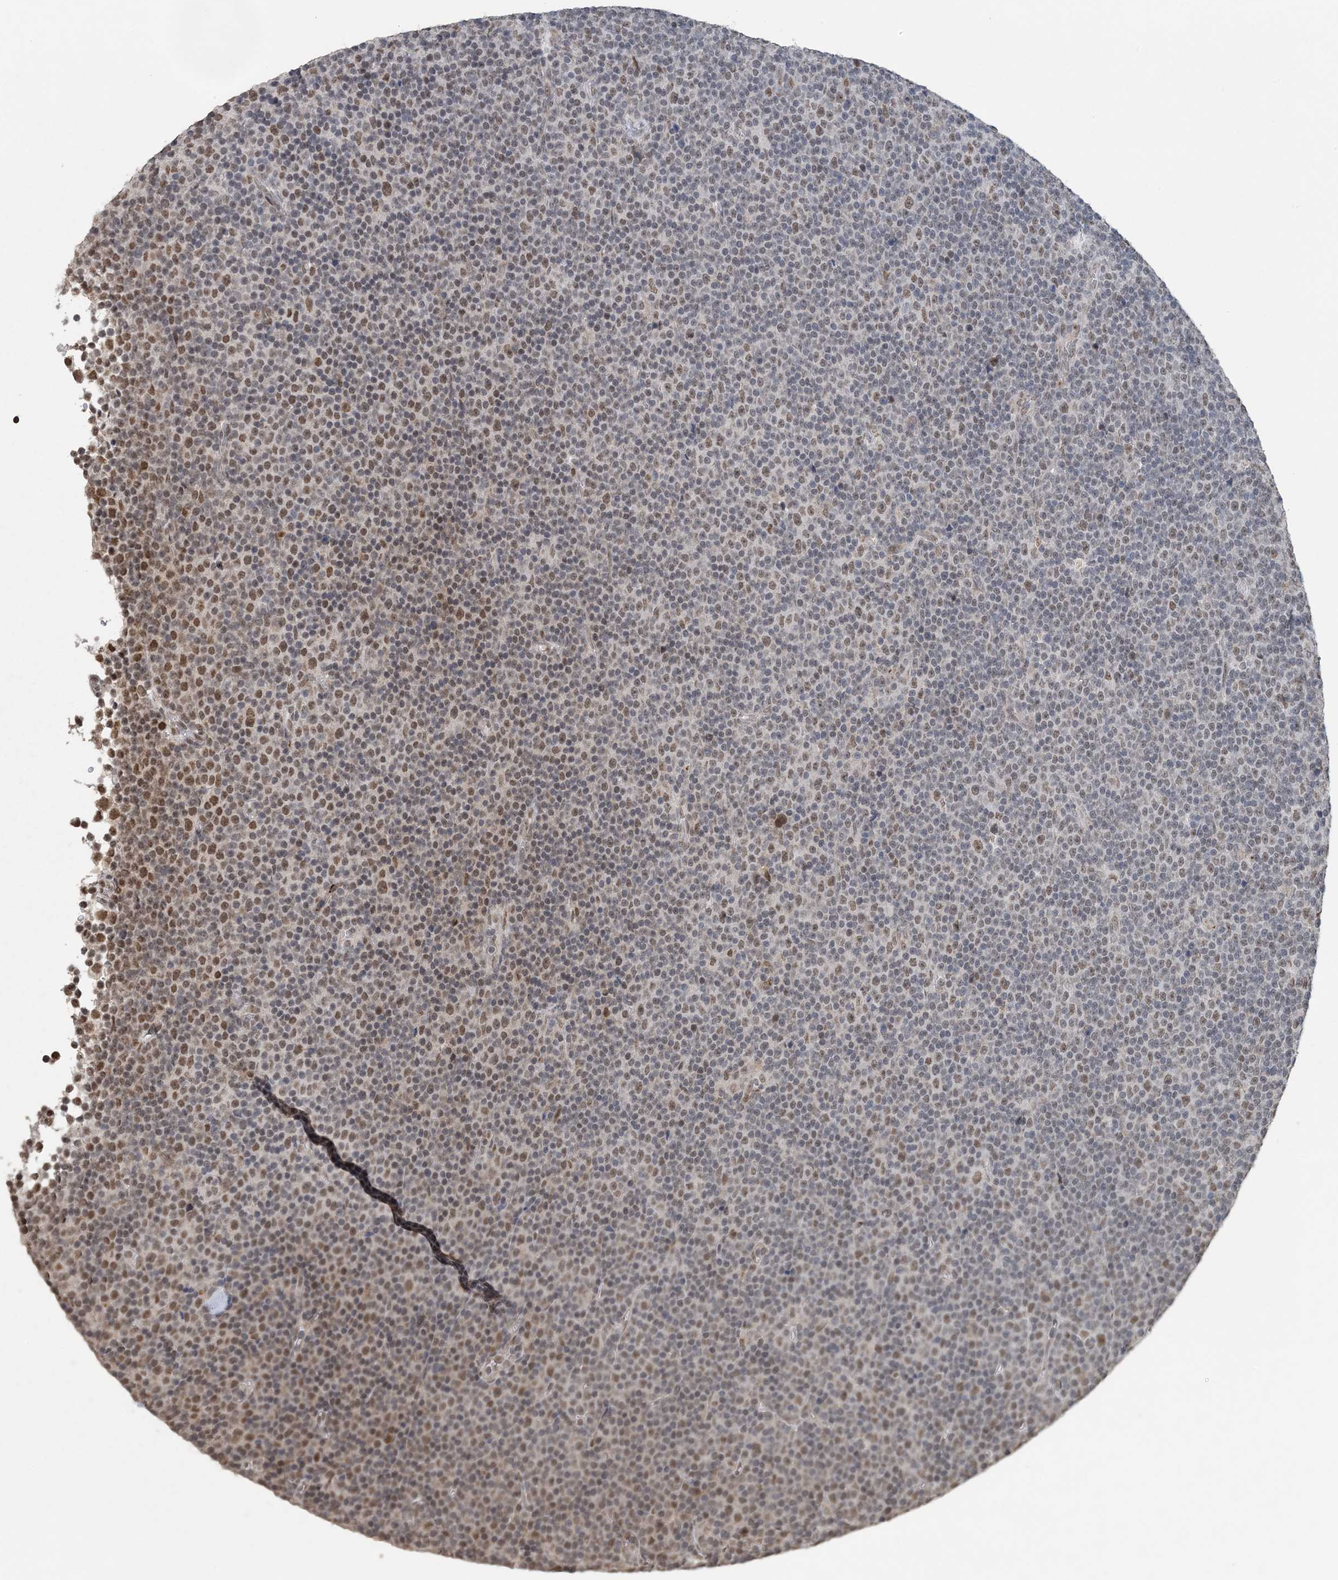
{"staining": {"intensity": "moderate", "quantity": "25%-75%", "location": "nuclear"}, "tissue": "lymphoma", "cell_type": "Tumor cells", "image_type": "cancer", "snomed": [{"axis": "morphology", "description": "Malignant lymphoma, non-Hodgkin's type, Low grade"}, {"axis": "topography", "description": "Lymph node"}], "caption": "Lymphoma stained with DAB (3,3'-diaminobenzidine) immunohistochemistry demonstrates medium levels of moderate nuclear staining in approximately 25%-75% of tumor cells. (Stains: DAB in brown, nuclei in blue, Microscopy: brightfield microscopy at high magnification).", "gene": "MBD2", "patient": {"sex": "female", "age": 67}}